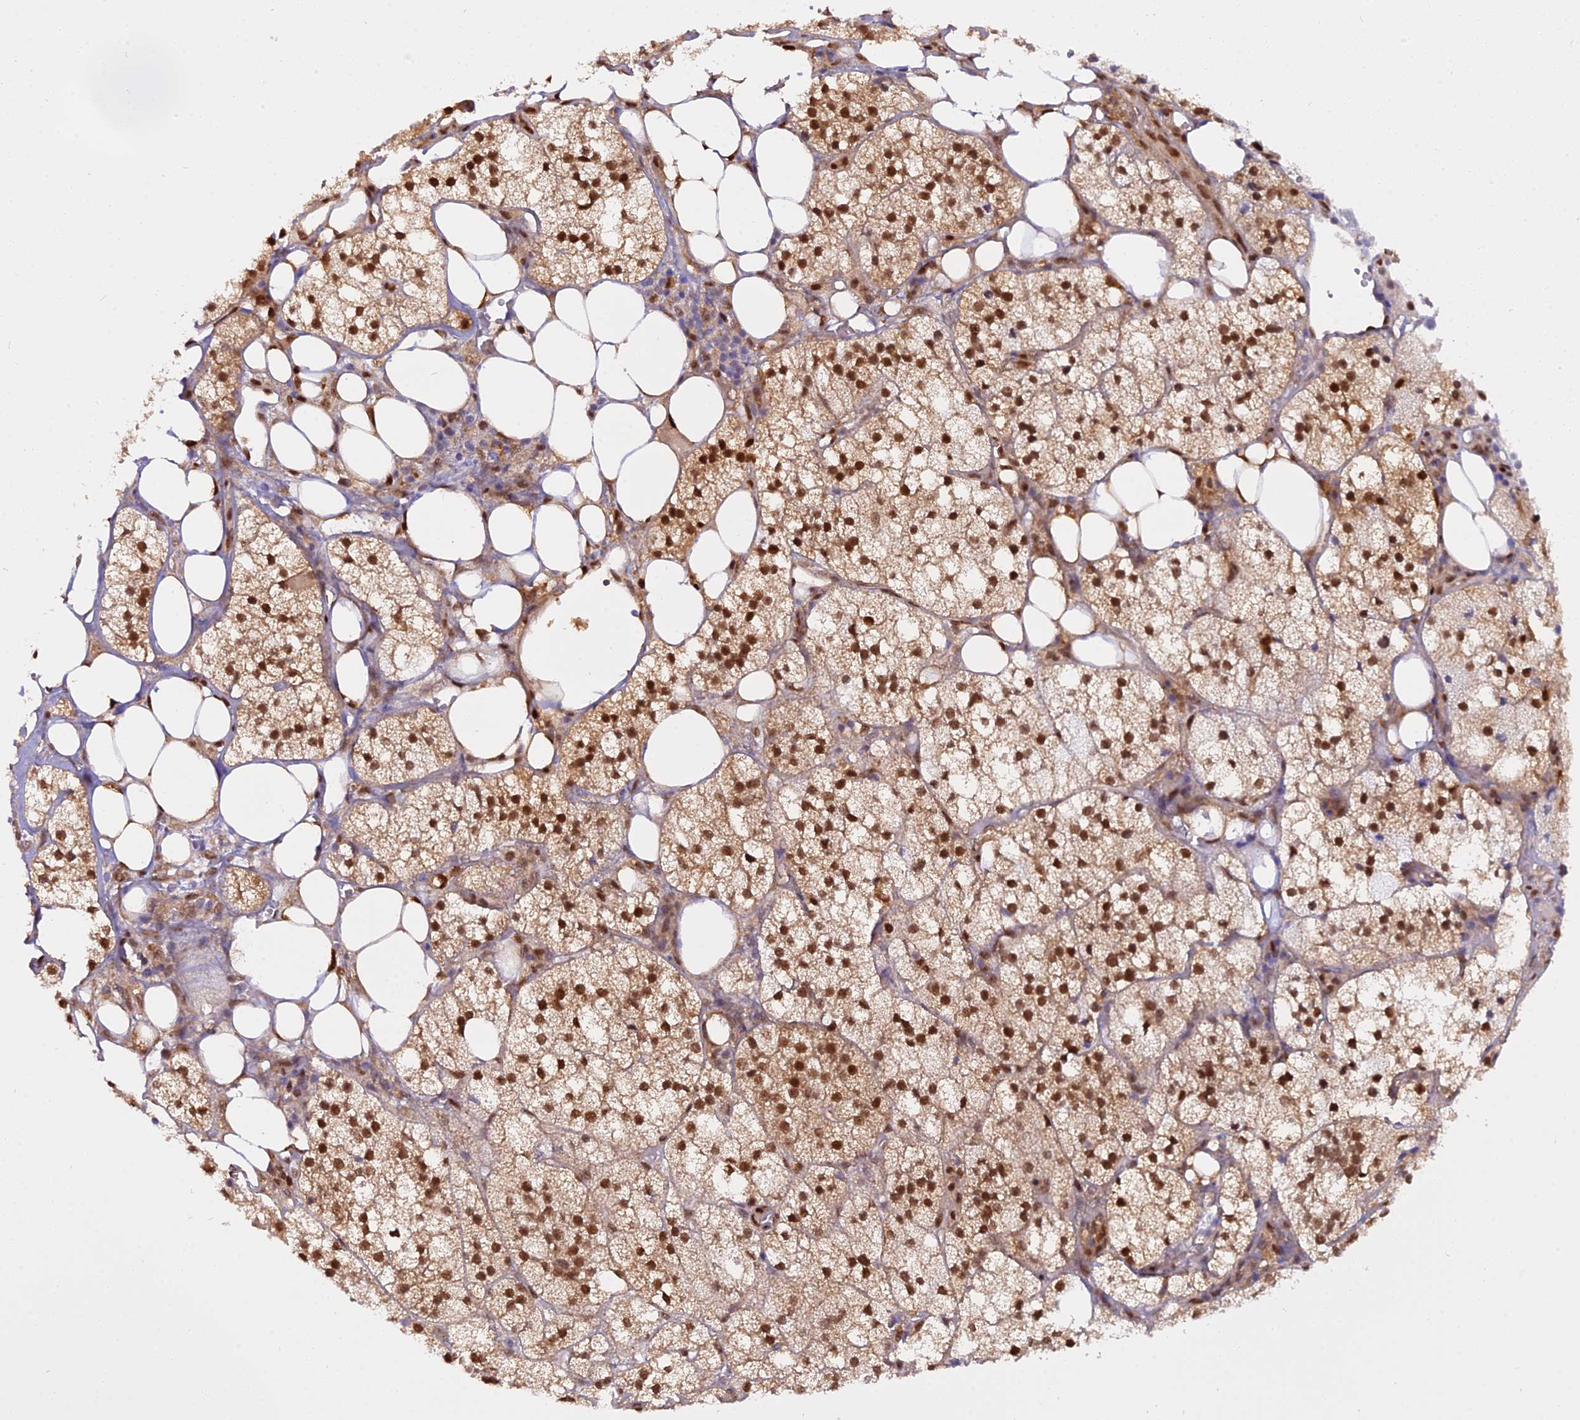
{"staining": {"intensity": "strong", "quantity": ">75%", "location": "nuclear"}, "tissue": "adrenal gland", "cell_type": "Glandular cells", "image_type": "normal", "snomed": [{"axis": "morphology", "description": "Normal tissue, NOS"}, {"axis": "topography", "description": "Adrenal gland"}], "caption": "DAB (3,3'-diaminobenzidine) immunohistochemical staining of normal human adrenal gland demonstrates strong nuclear protein expression in approximately >75% of glandular cells.", "gene": "NPEPL1", "patient": {"sex": "female", "age": 61}}